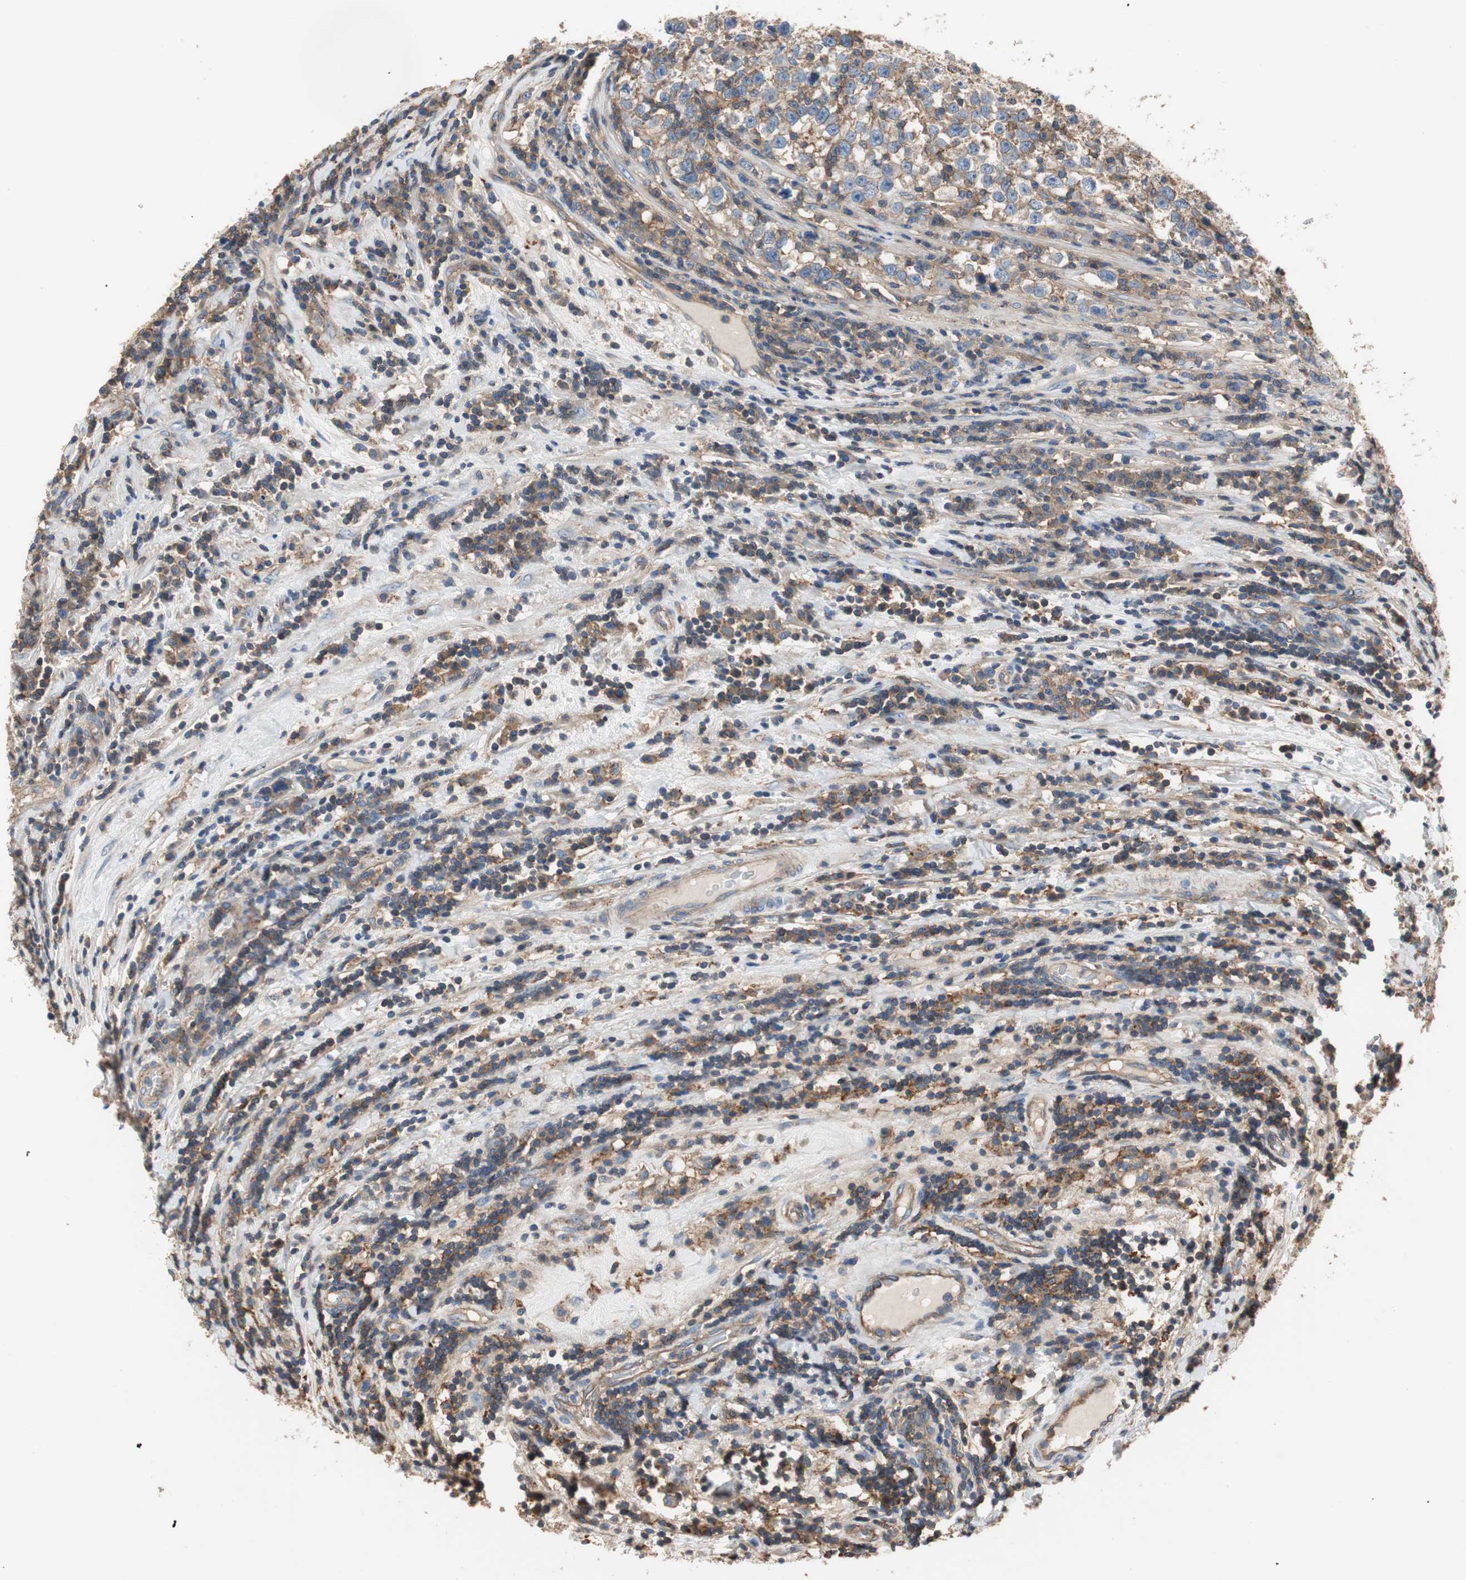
{"staining": {"intensity": "negative", "quantity": "none", "location": "none"}, "tissue": "testis cancer", "cell_type": "Tumor cells", "image_type": "cancer", "snomed": [{"axis": "morphology", "description": "Seminoma, NOS"}, {"axis": "topography", "description": "Testis"}], "caption": "Human testis cancer stained for a protein using immunohistochemistry exhibits no positivity in tumor cells.", "gene": "IL1RL1", "patient": {"sex": "male", "age": 43}}